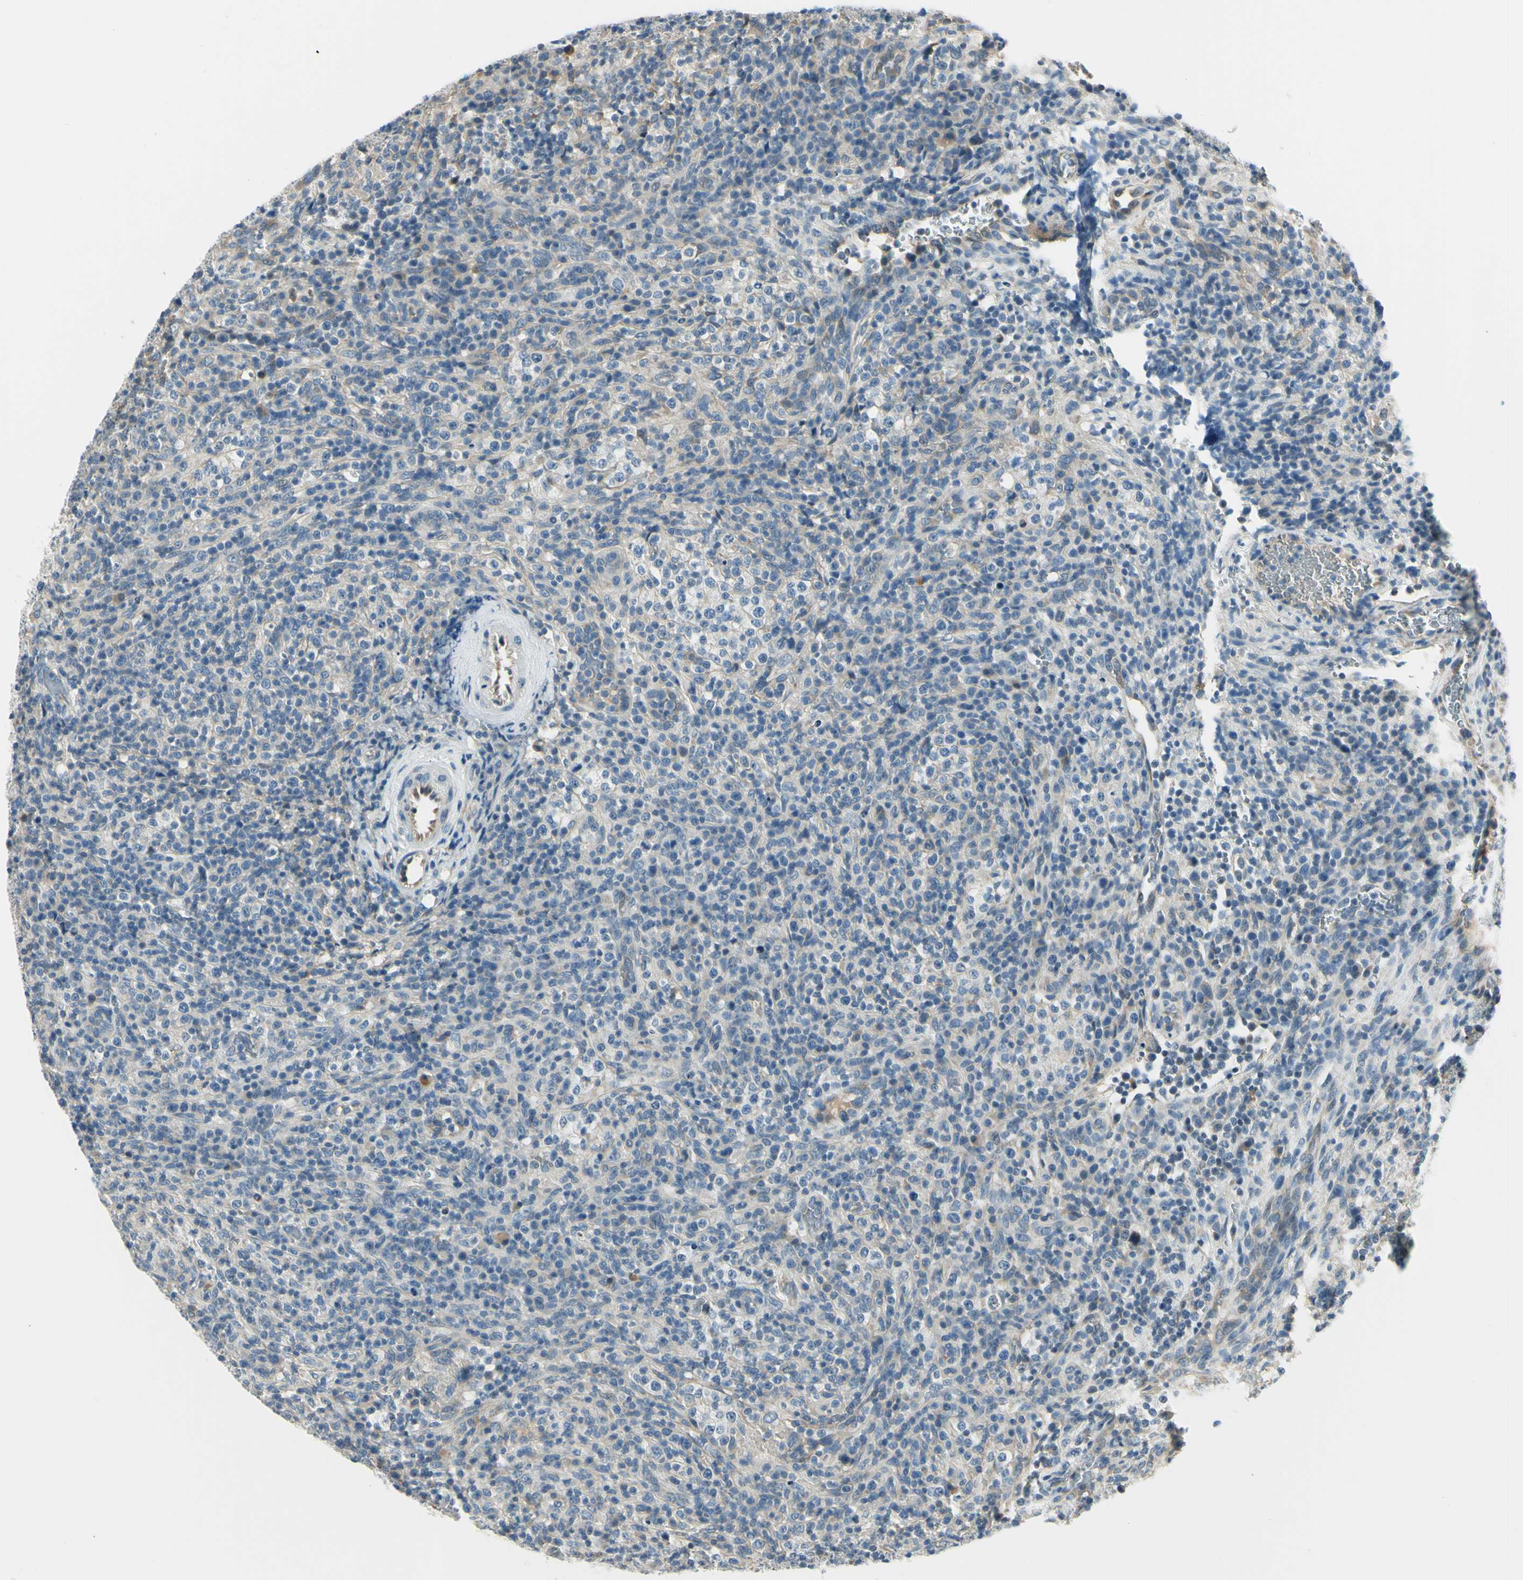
{"staining": {"intensity": "weak", "quantity": "<25%", "location": "cytoplasmic/membranous"}, "tissue": "lymphoma", "cell_type": "Tumor cells", "image_type": "cancer", "snomed": [{"axis": "morphology", "description": "Malignant lymphoma, non-Hodgkin's type, High grade"}, {"axis": "topography", "description": "Lymph node"}], "caption": "Immunohistochemical staining of human lymphoma exhibits no significant staining in tumor cells.", "gene": "IGDCC4", "patient": {"sex": "female", "age": 76}}